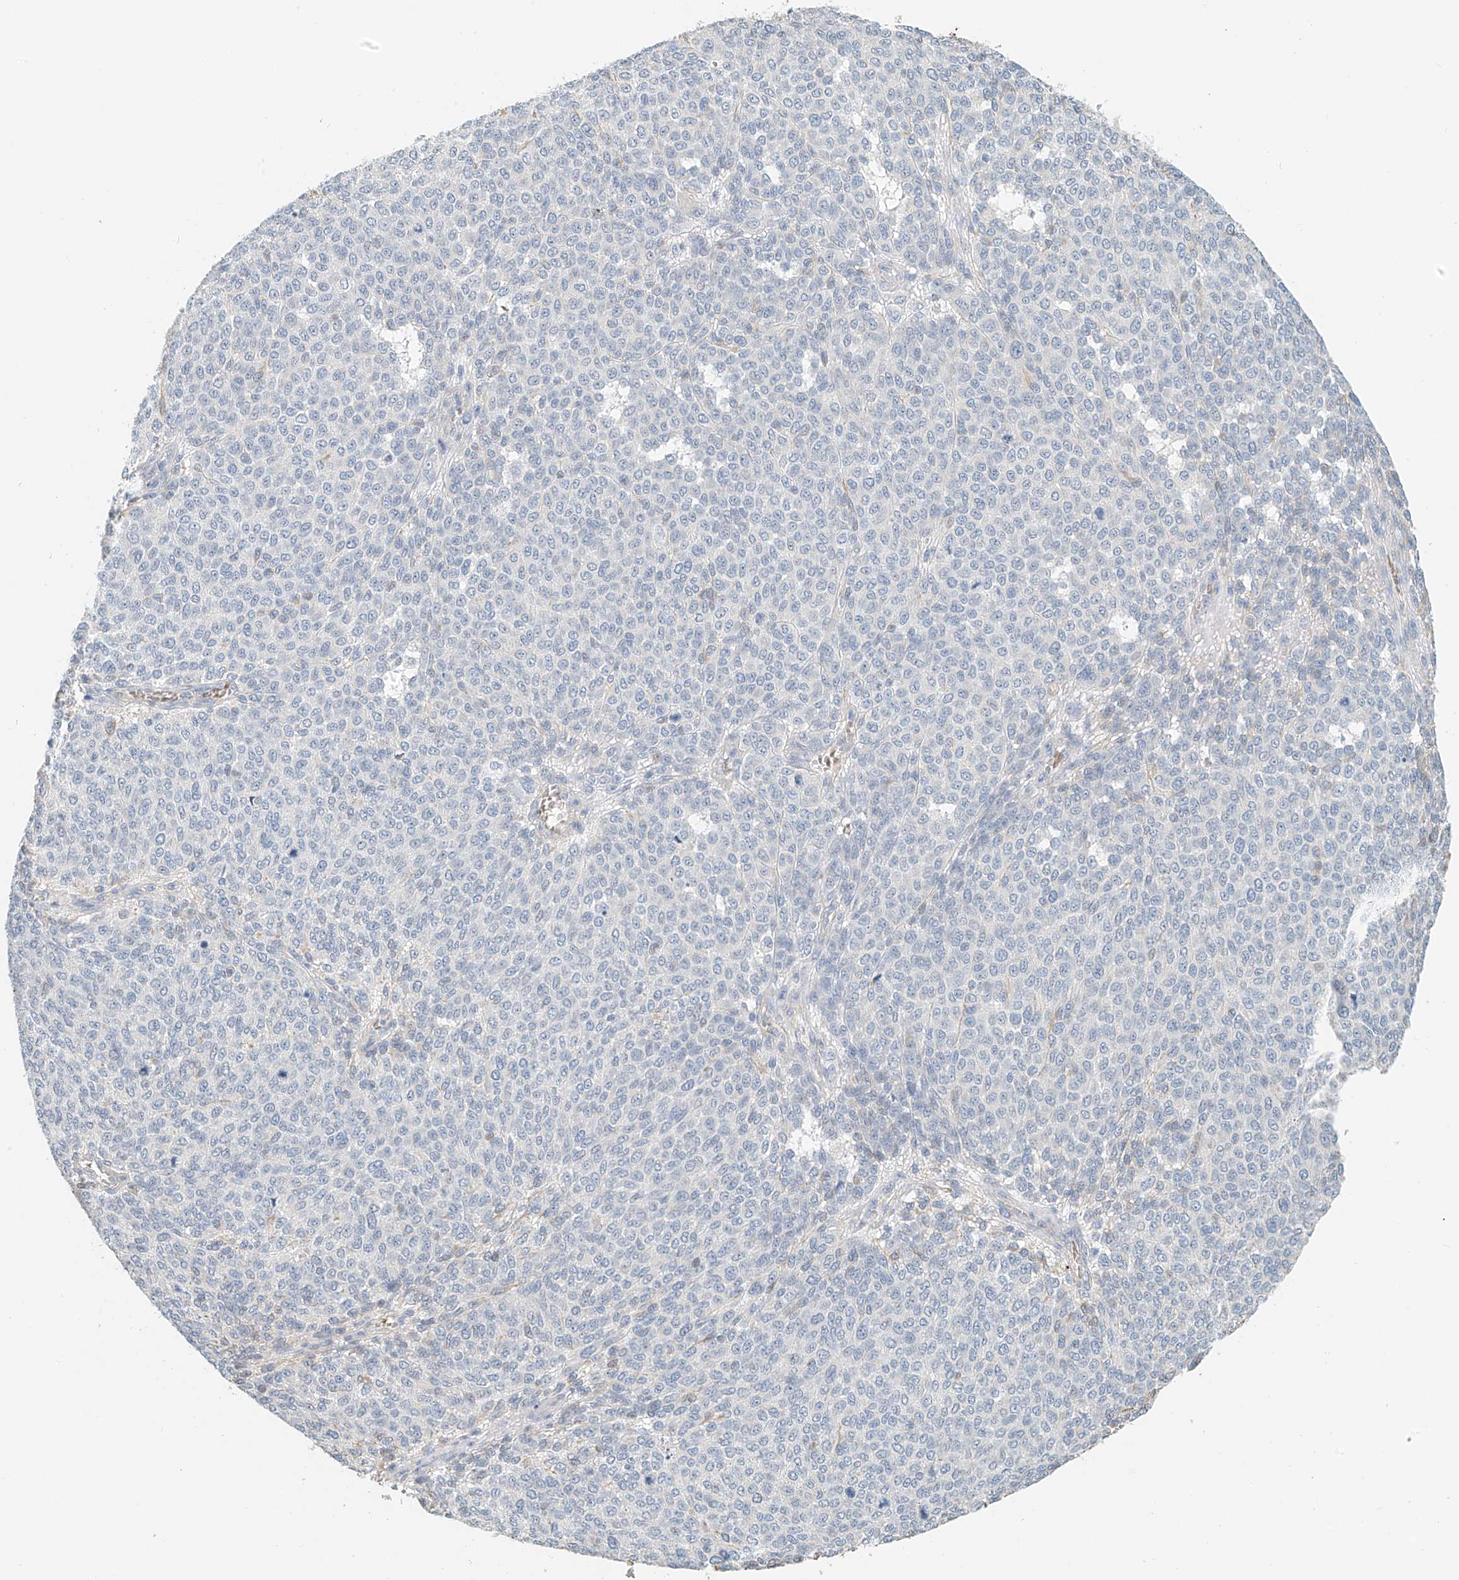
{"staining": {"intensity": "negative", "quantity": "none", "location": "none"}, "tissue": "melanoma", "cell_type": "Tumor cells", "image_type": "cancer", "snomed": [{"axis": "morphology", "description": "Malignant melanoma, NOS"}, {"axis": "topography", "description": "Skin"}], "caption": "A photomicrograph of human melanoma is negative for staining in tumor cells.", "gene": "RCAN3", "patient": {"sex": "male", "age": 49}}